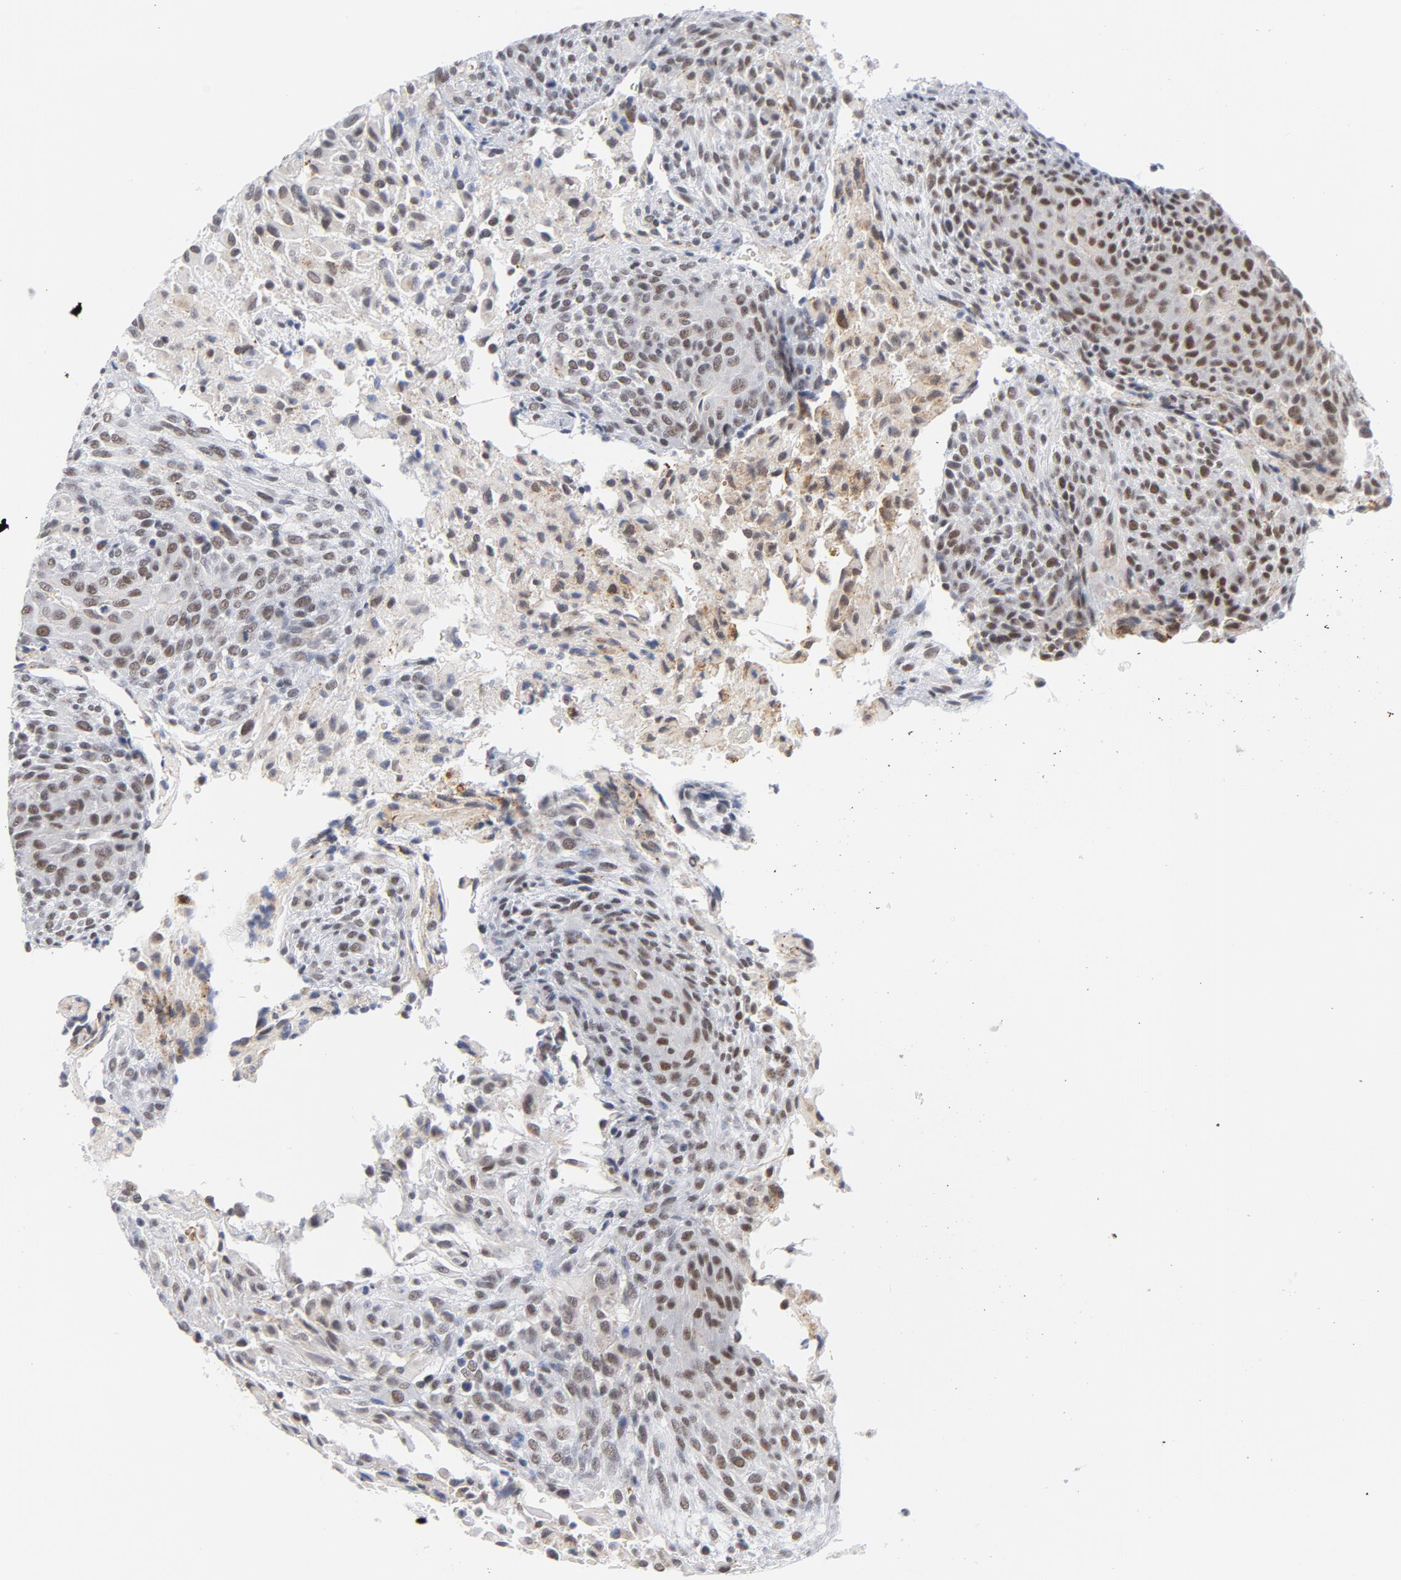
{"staining": {"intensity": "moderate", "quantity": "25%-75%", "location": "nuclear"}, "tissue": "glioma", "cell_type": "Tumor cells", "image_type": "cancer", "snomed": [{"axis": "morphology", "description": "Glioma, malignant, High grade"}, {"axis": "topography", "description": "Cerebral cortex"}], "caption": "Human malignant glioma (high-grade) stained with a brown dye demonstrates moderate nuclear positive positivity in approximately 25%-75% of tumor cells.", "gene": "BAP1", "patient": {"sex": "female", "age": 55}}